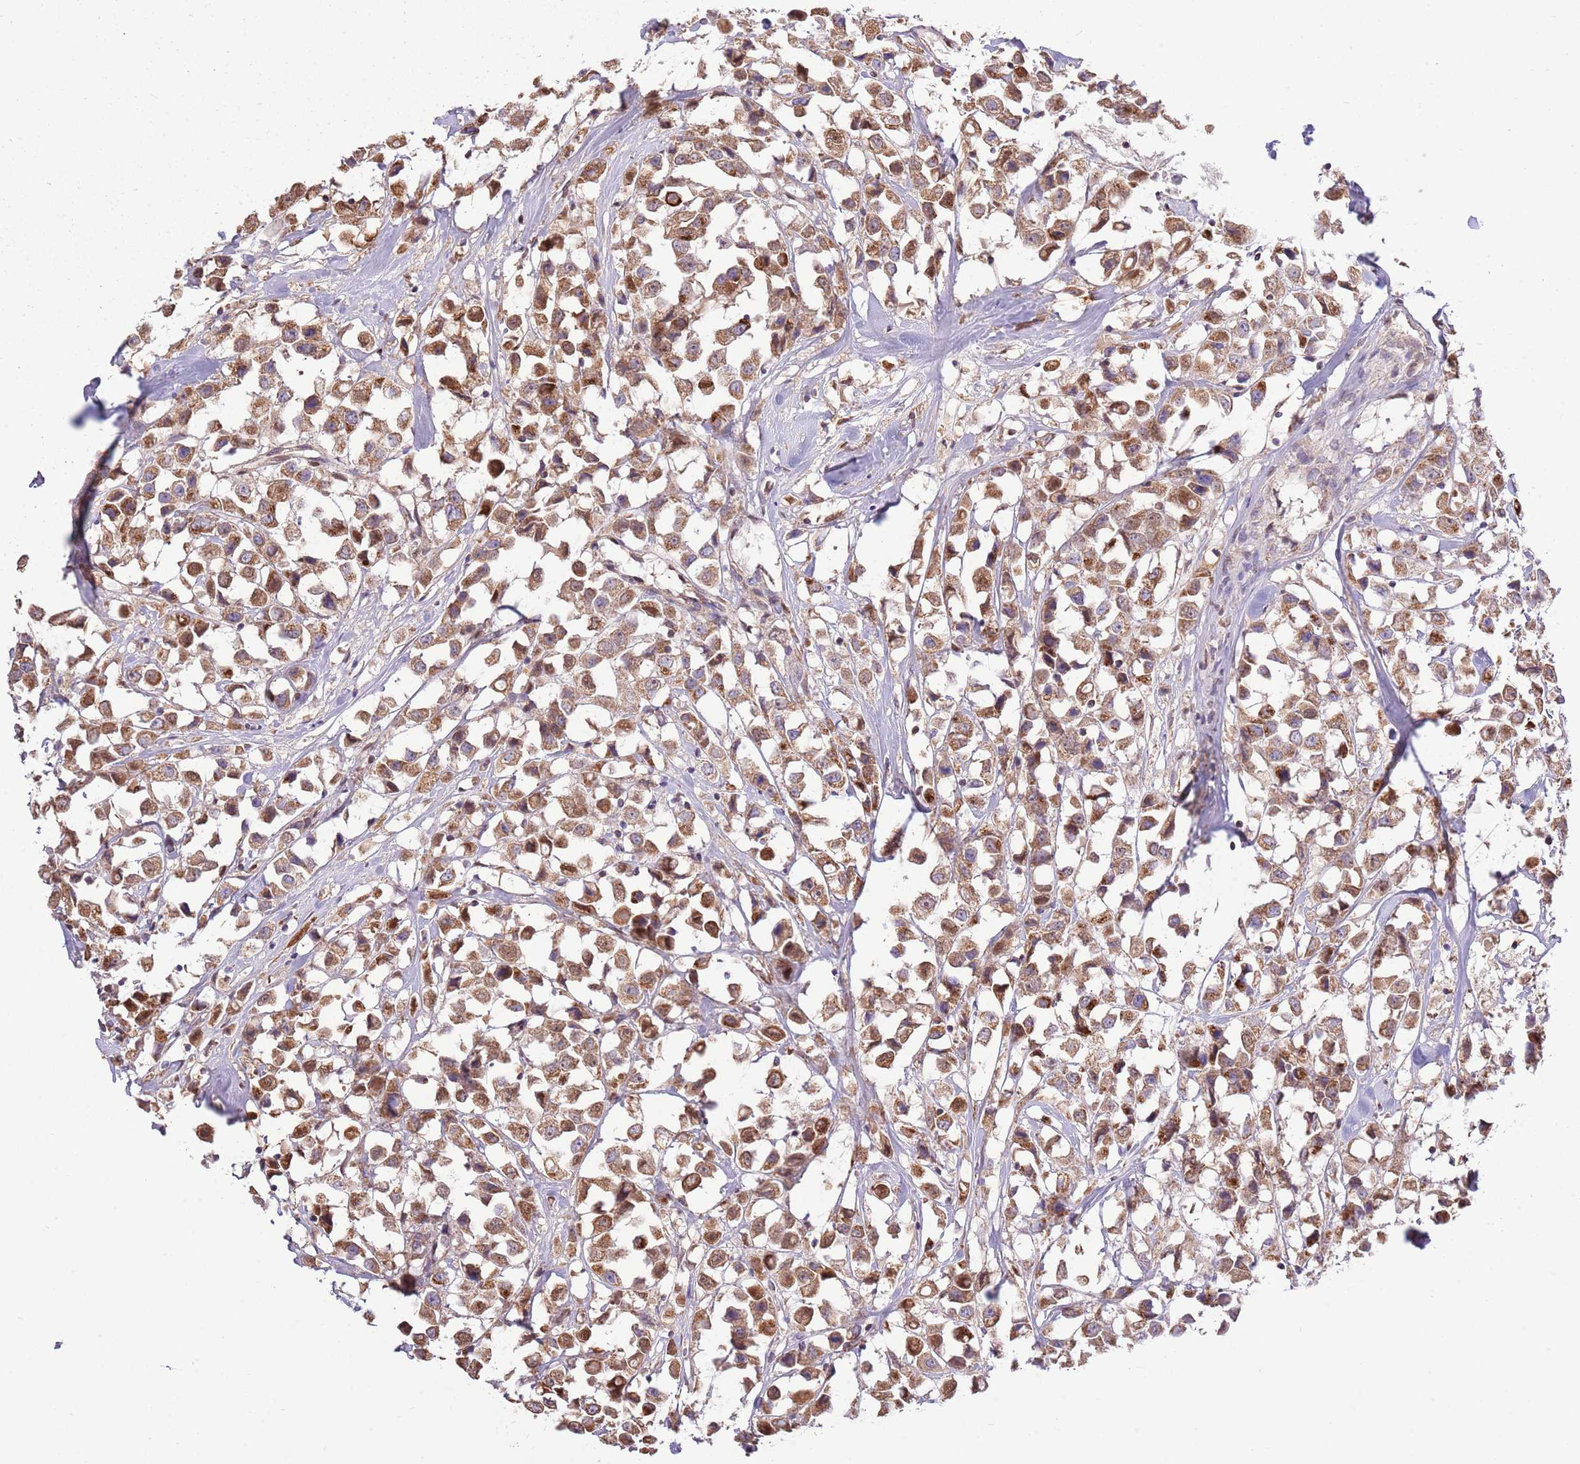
{"staining": {"intensity": "strong", "quantity": ">75%", "location": "cytoplasmic/membranous"}, "tissue": "breast cancer", "cell_type": "Tumor cells", "image_type": "cancer", "snomed": [{"axis": "morphology", "description": "Duct carcinoma"}, {"axis": "topography", "description": "Breast"}], "caption": "A high amount of strong cytoplasmic/membranous staining is identified in about >75% of tumor cells in breast infiltrating ductal carcinoma tissue.", "gene": "ARL2BP", "patient": {"sex": "female", "age": 61}}